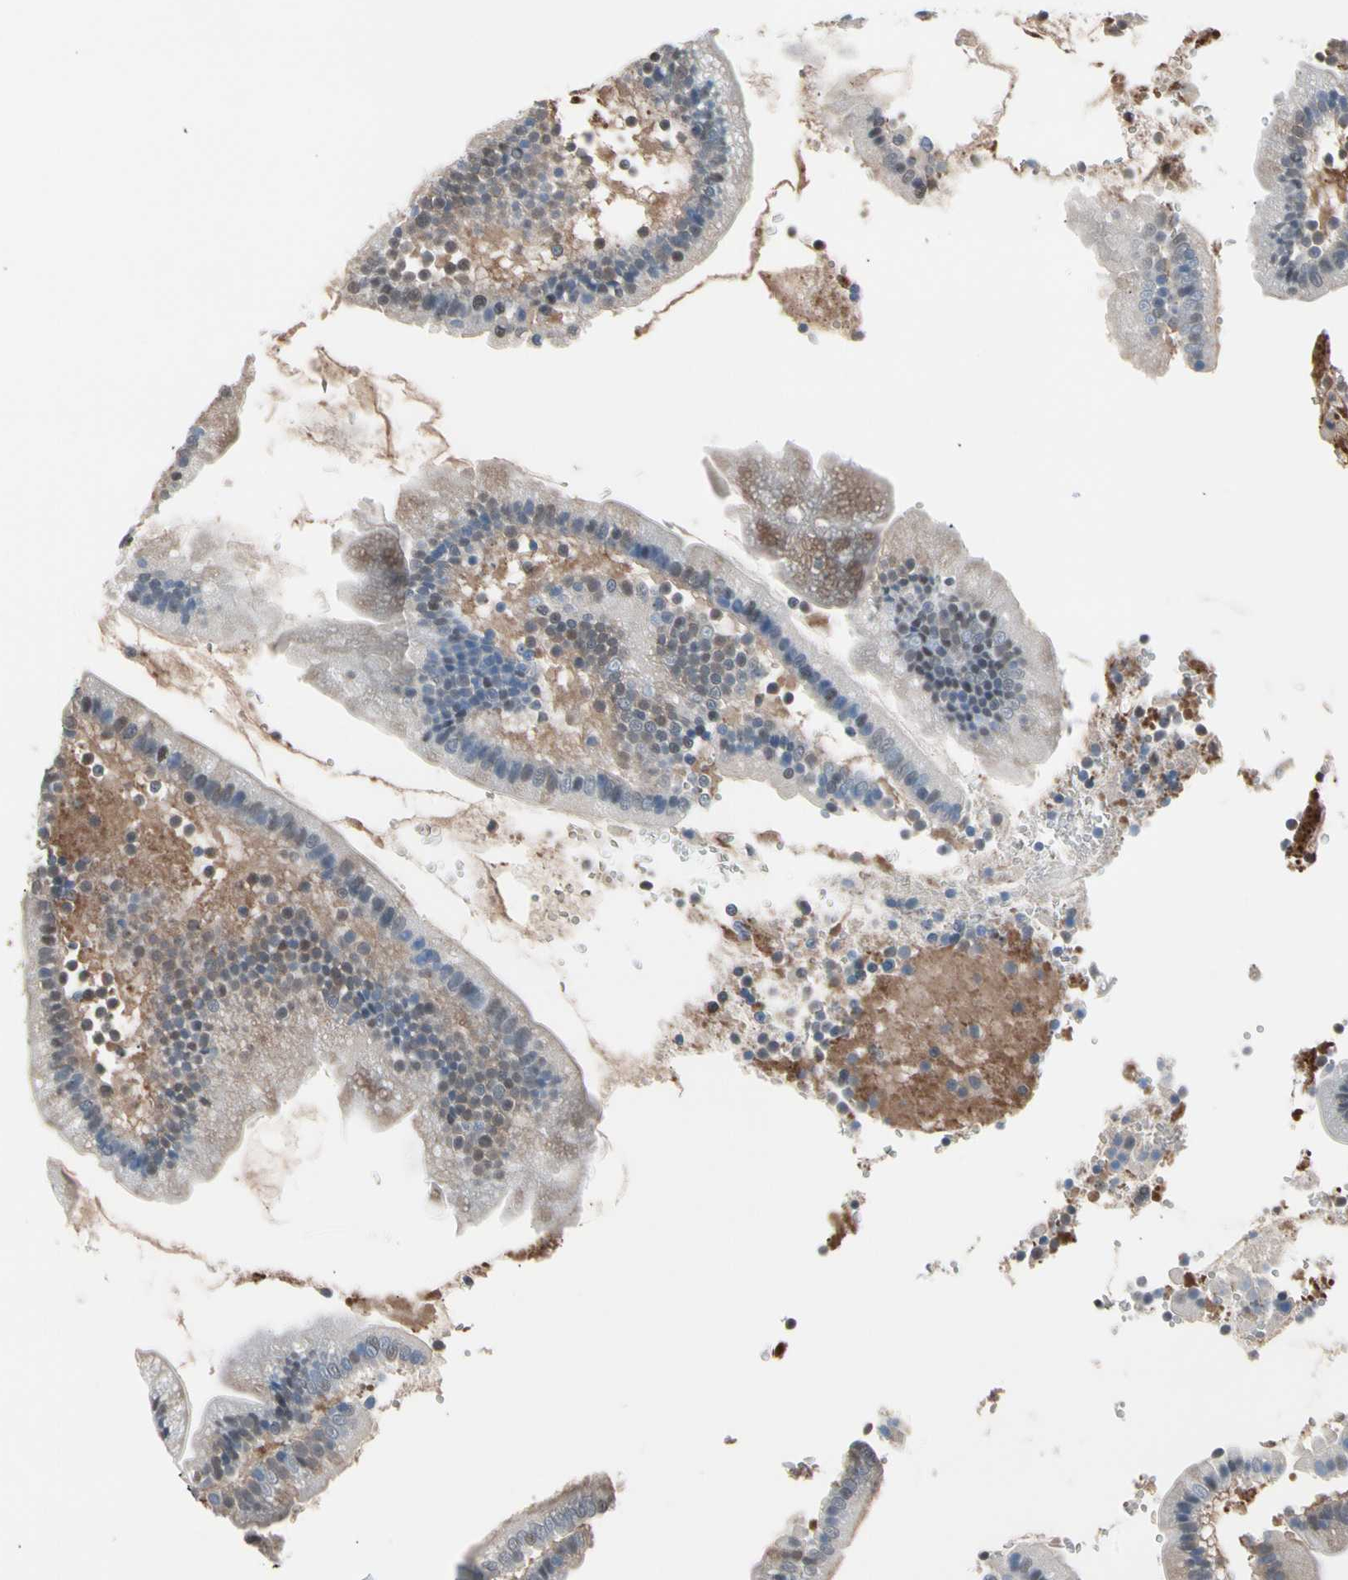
{"staining": {"intensity": "moderate", "quantity": ">75%", "location": "cytoplasmic/membranous"}, "tissue": "duodenum", "cell_type": "Glandular cells", "image_type": "normal", "snomed": [{"axis": "morphology", "description": "Normal tissue, NOS"}, {"axis": "topography", "description": "Duodenum"}], "caption": "The photomicrograph exhibits staining of benign duodenum, revealing moderate cytoplasmic/membranous protein expression (brown color) within glandular cells. The protein of interest is shown in brown color, while the nuclei are stained blue.", "gene": "ENSG00000256646", "patient": {"sex": "male", "age": 66}}